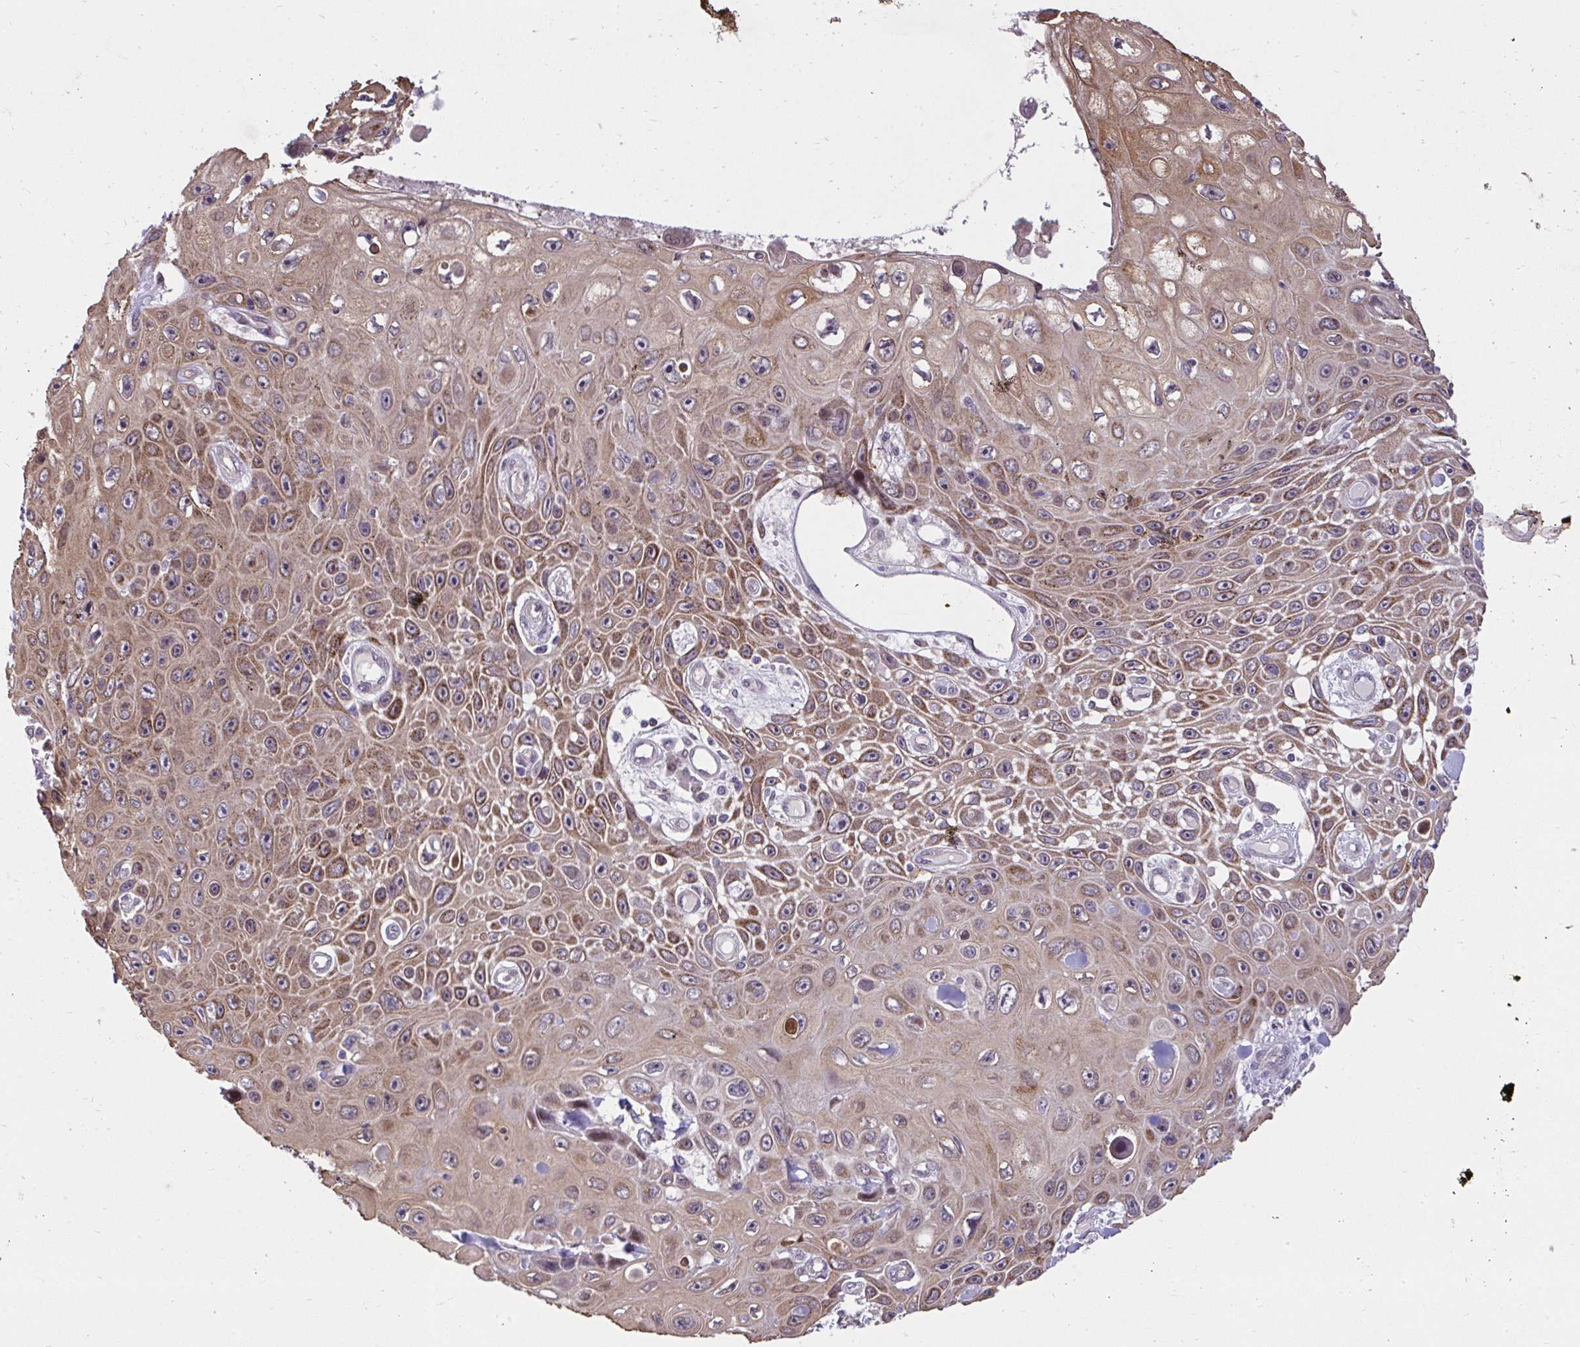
{"staining": {"intensity": "moderate", "quantity": ">75%", "location": "cytoplasmic/membranous,nuclear"}, "tissue": "skin cancer", "cell_type": "Tumor cells", "image_type": "cancer", "snomed": [{"axis": "morphology", "description": "Squamous cell carcinoma, NOS"}, {"axis": "topography", "description": "Skin"}], "caption": "An IHC micrograph of neoplastic tissue is shown. Protein staining in brown shows moderate cytoplasmic/membranous and nuclear positivity in squamous cell carcinoma (skin) within tumor cells.", "gene": "RDH14", "patient": {"sex": "male", "age": 82}}